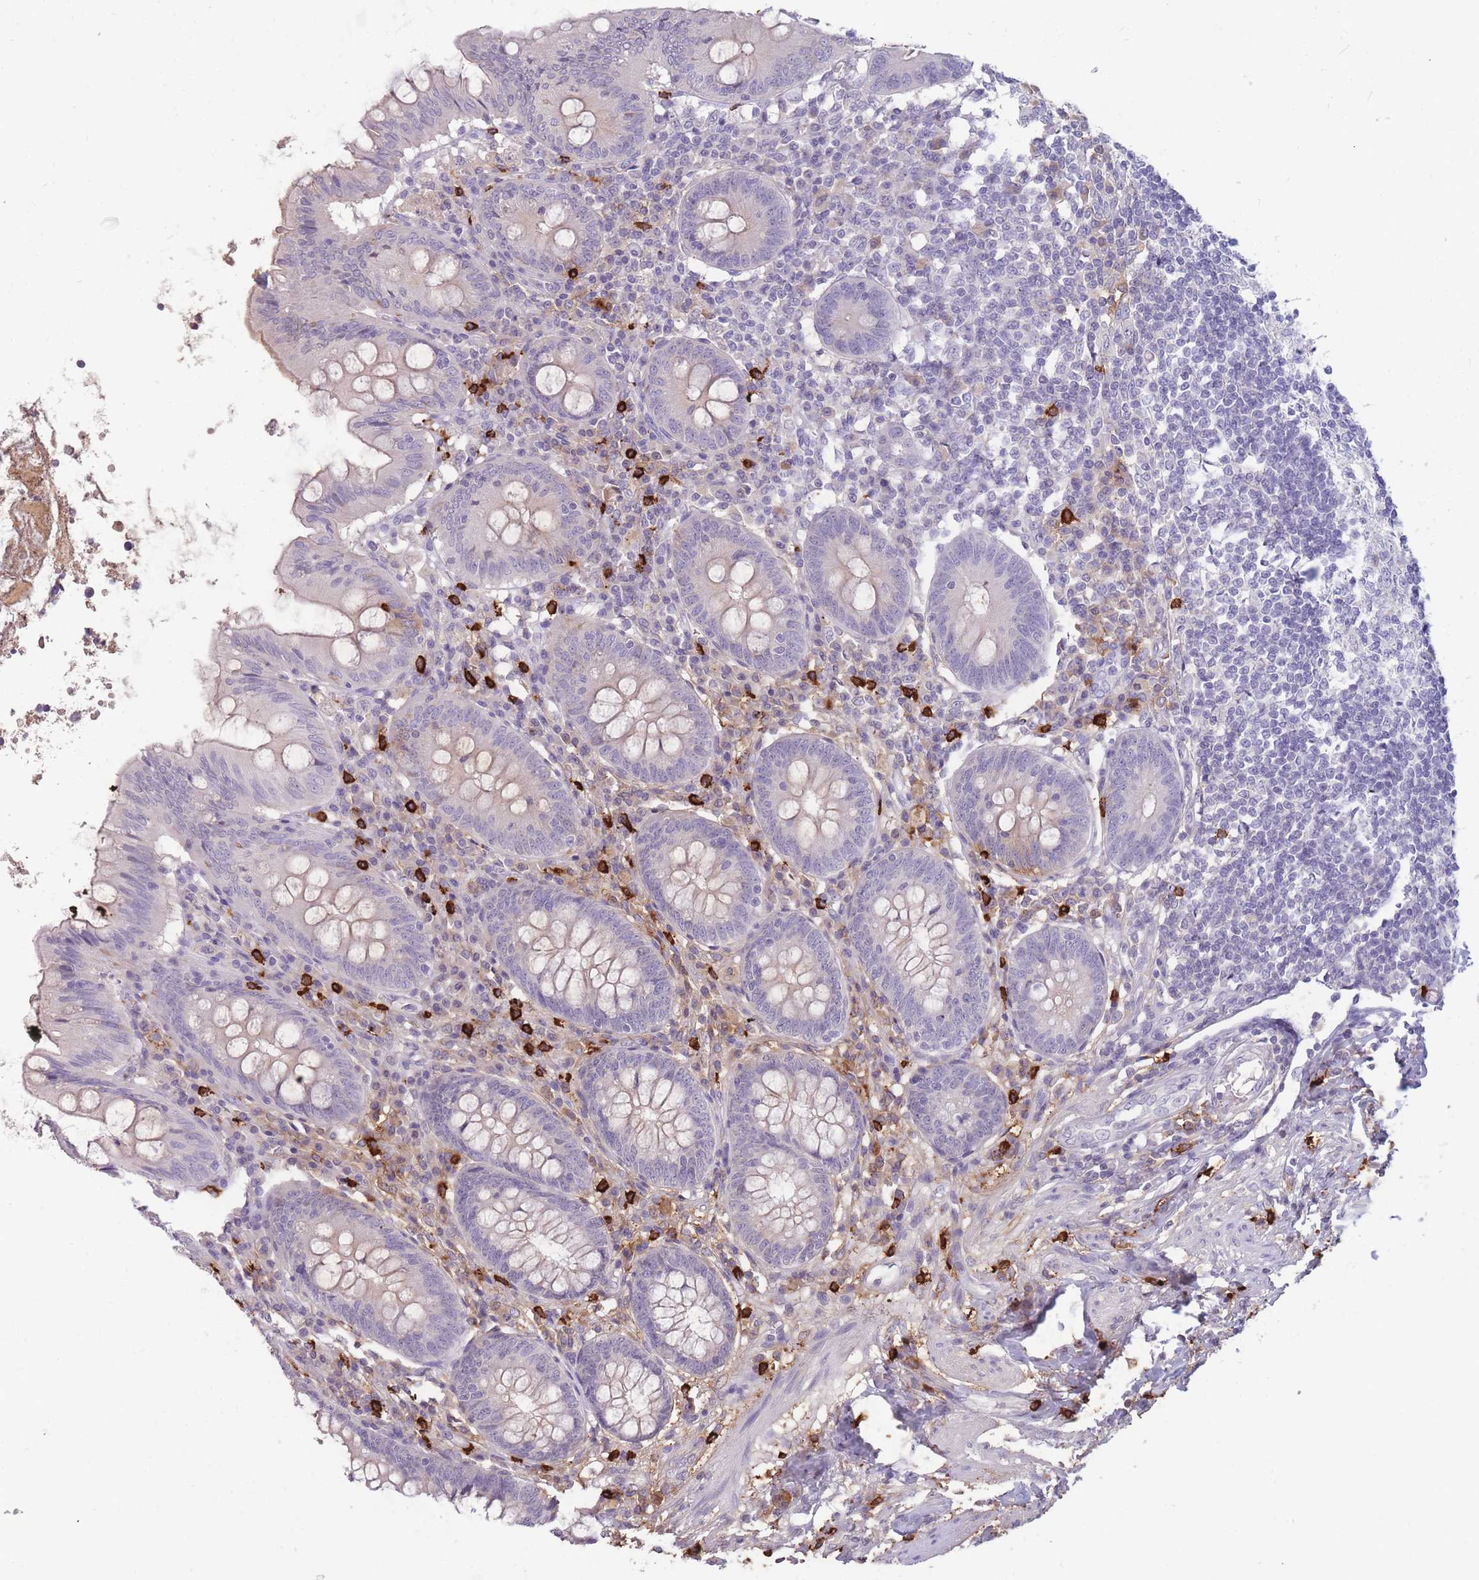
{"staining": {"intensity": "negative", "quantity": "none", "location": "none"}, "tissue": "appendix", "cell_type": "Glandular cells", "image_type": "normal", "snomed": [{"axis": "morphology", "description": "Normal tissue, NOS"}, {"axis": "topography", "description": "Appendix"}], "caption": "Glandular cells are negative for protein expression in benign human appendix. (IHC, brightfield microscopy, high magnification).", "gene": "TPSD1", "patient": {"sex": "female", "age": 54}}